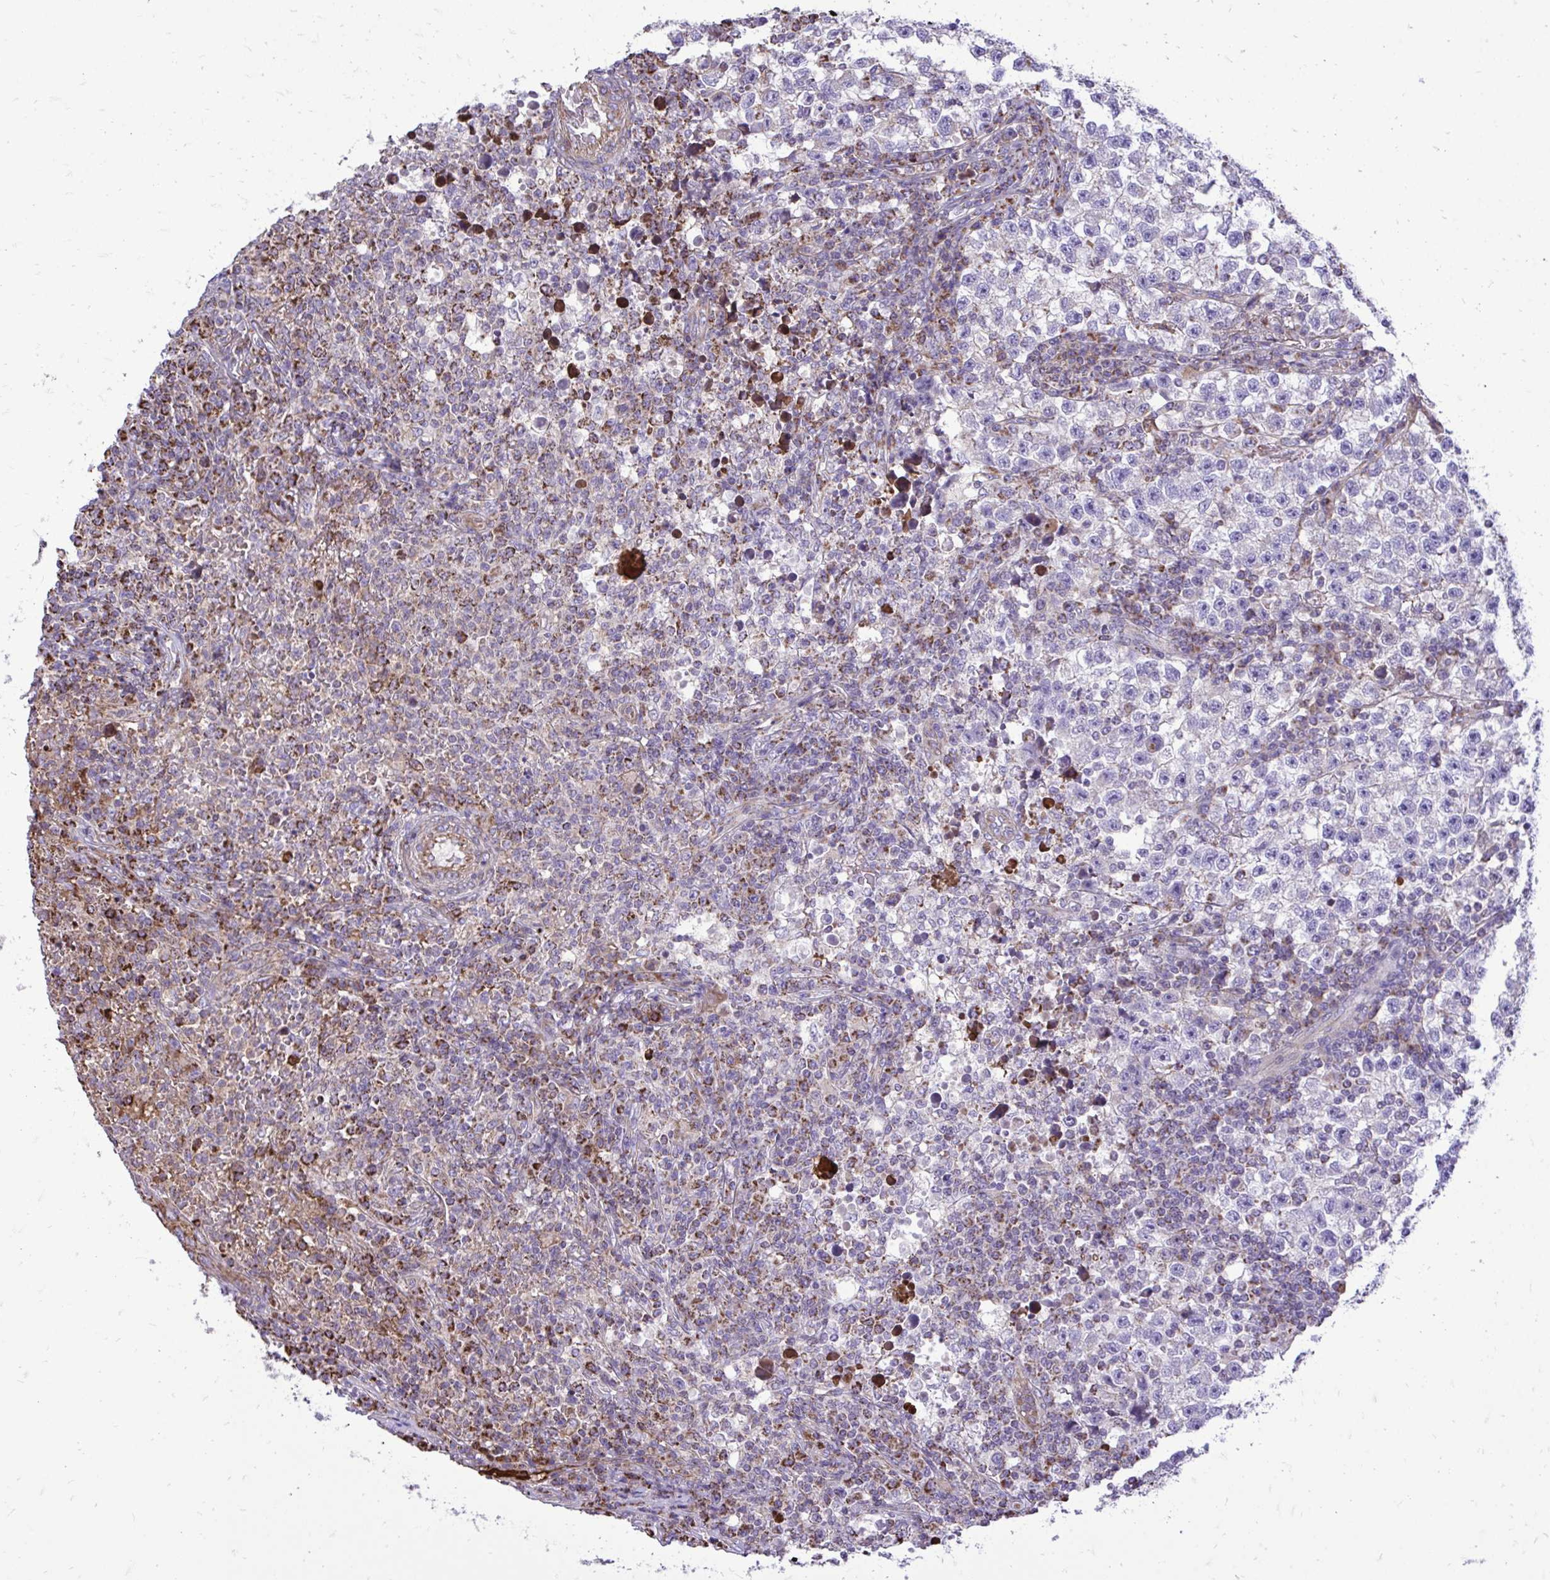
{"staining": {"intensity": "negative", "quantity": "none", "location": "none"}, "tissue": "testis cancer", "cell_type": "Tumor cells", "image_type": "cancer", "snomed": [{"axis": "morphology", "description": "Seminoma, NOS"}, {"axis": "topography", "description": "Testis"}], "caption": "Seminoma (testis) was stained to show a protein in brown. There is no significant staining in tumor cells.", "gene": "ATP13A2", "patient": {"sex": "male", "age": 22}}